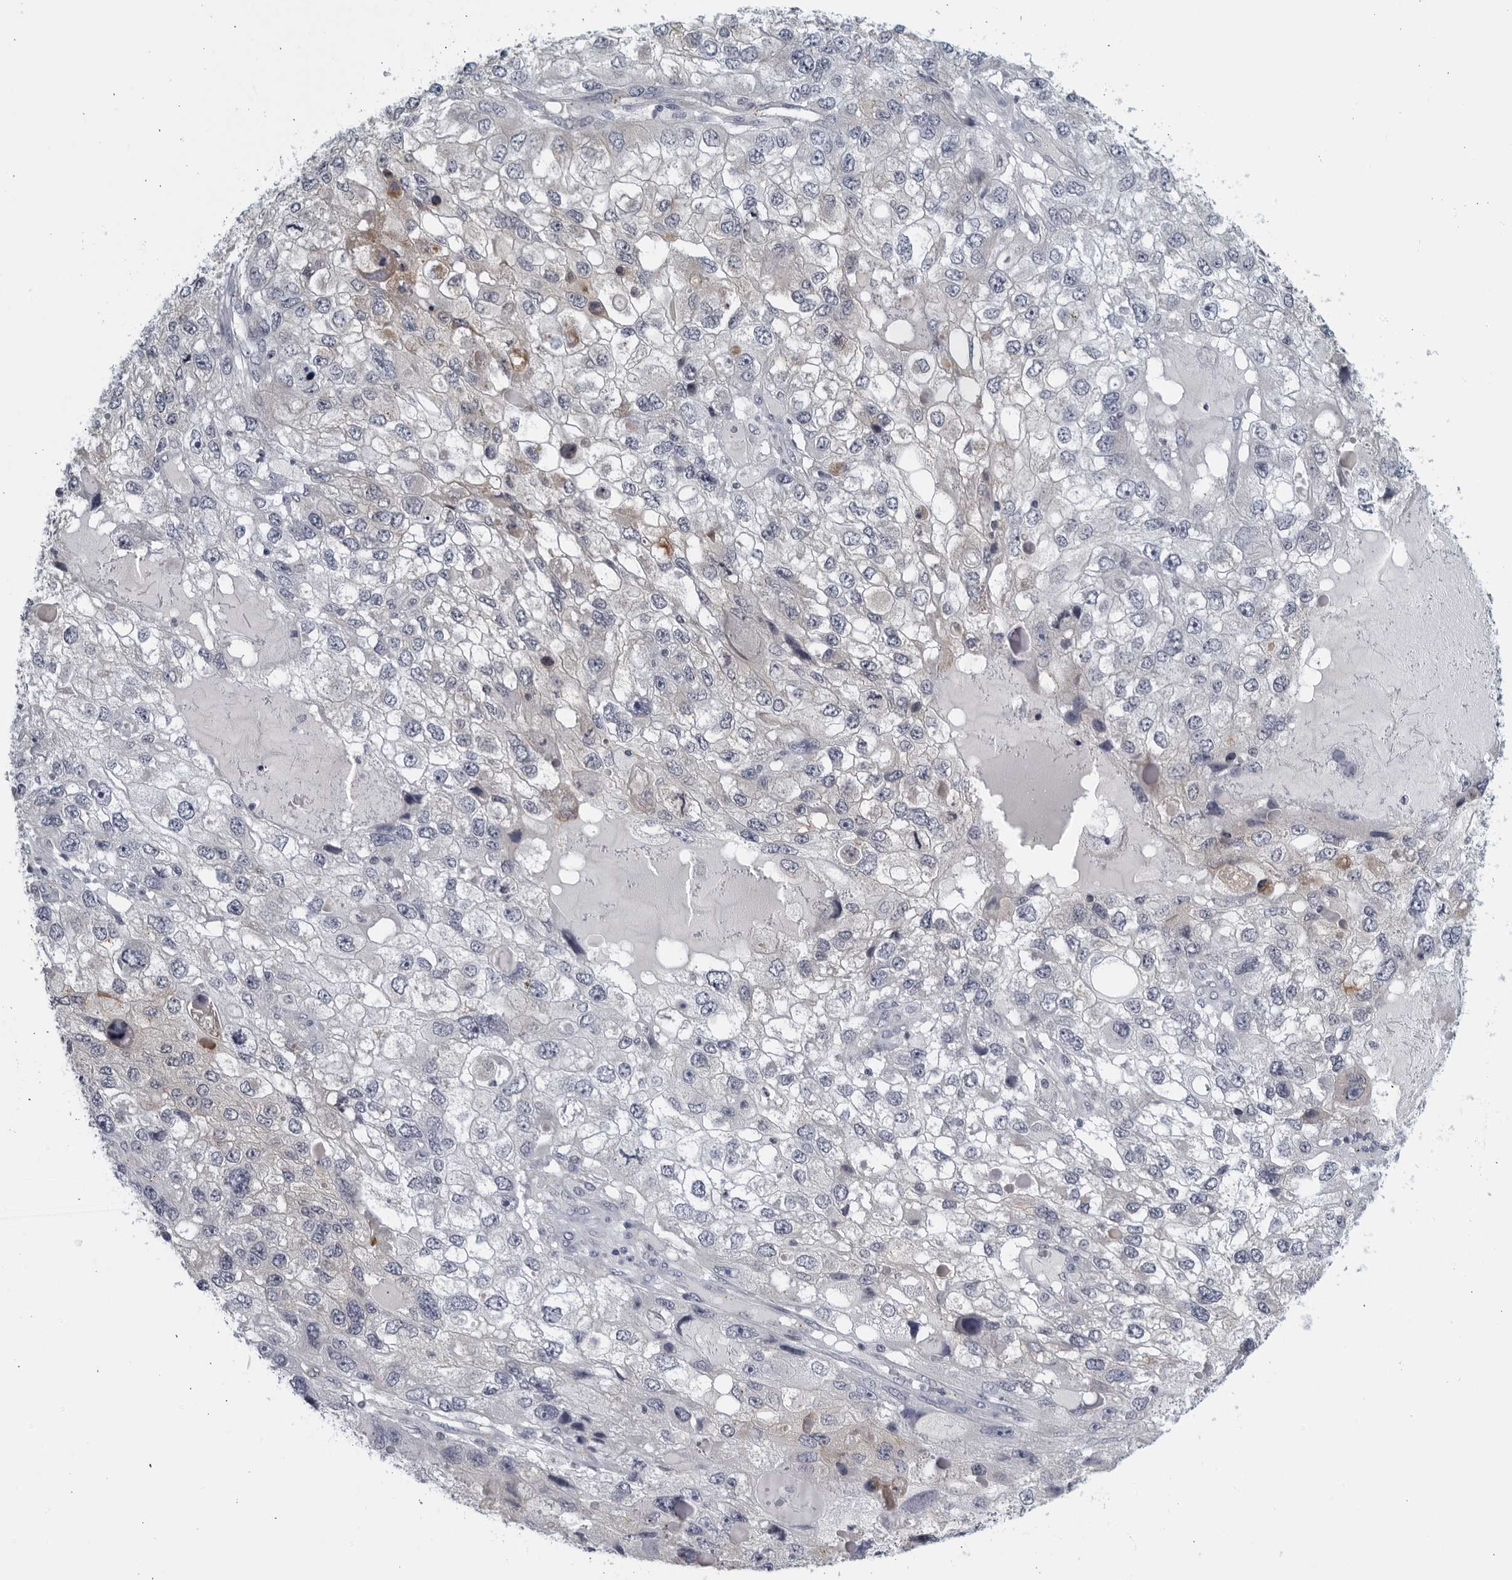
{"staining": {"intensity": "negative", "quantity": "none", "location": "none"}, "tissue": "endometrial cancer", "cell_type": "Tumor cells", "image_type": "cancer", "snomed": [{"axis": "morphology", "description": "Adenocarcinoma, NOS"}, {"axis": "topography", "description": "Endometrium"}], "caption": "This is an immunohistochemistry photomicrograph of endometrial cancer (adenocarcinoma). There is no positivity in tumor cells.", "gene": "MATN1", "patient": {"sex": "female", "age": 49}}